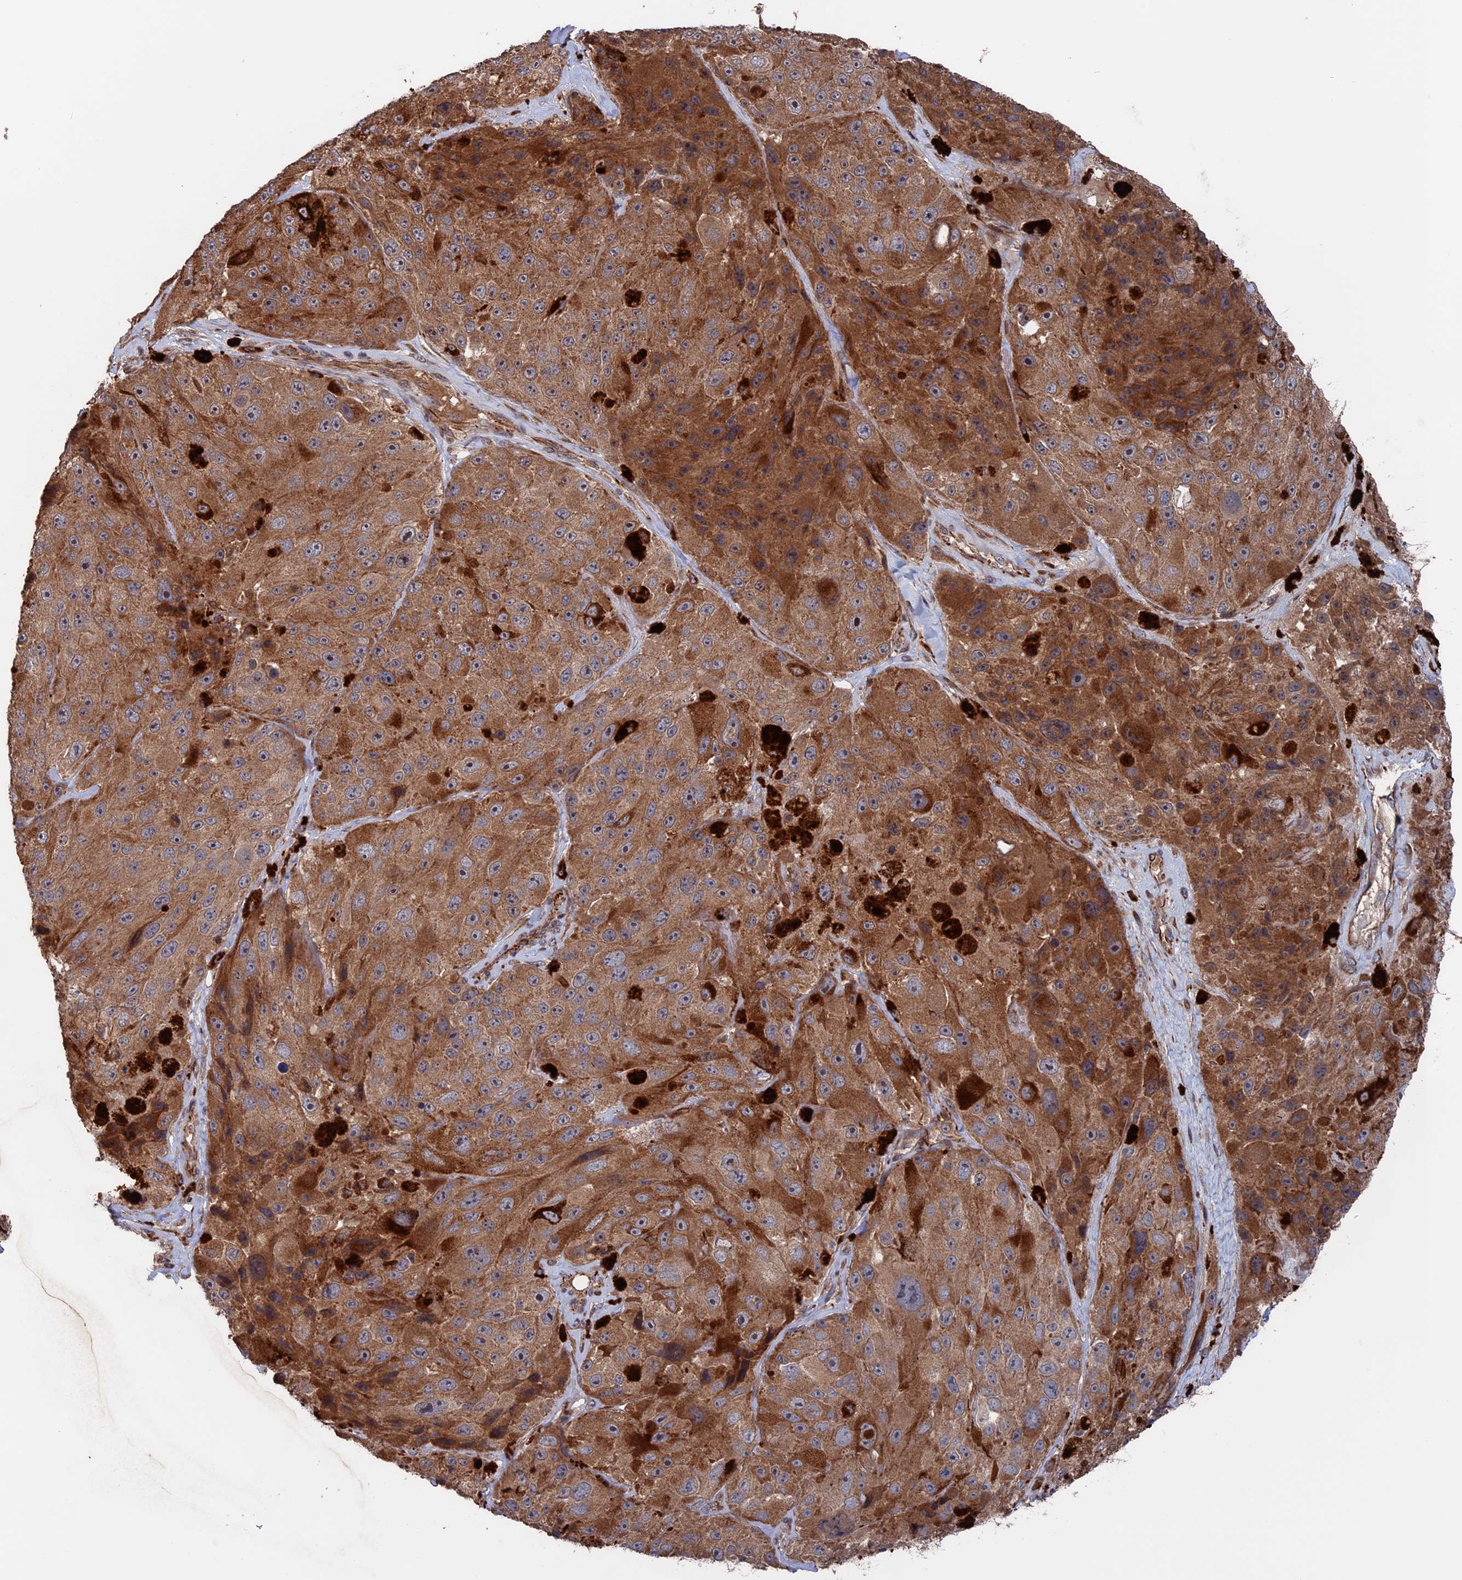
{"staining": {"intensity": "moderate", "quantity": ">75%", "location": "cytoplasmic/membranous"}, "tissue": "melanoma", "cell_type": "Tumor cells", "image_type": "cancer", "snomed": [{"axis": "morphology", "description": "Malignant melanoma, Metastatic site"}, {"axis": "topography", "description": "Lymph node"}], "caption": "Melanoma tissue shows moderate cytoplasmic/membranous expression in about >75% of tumor cells, visualized by immunohistochemistry. Nuclei are stained in blue.", "gene": "PLA2G15", "patient": {"sex": "male", "age": 62}}